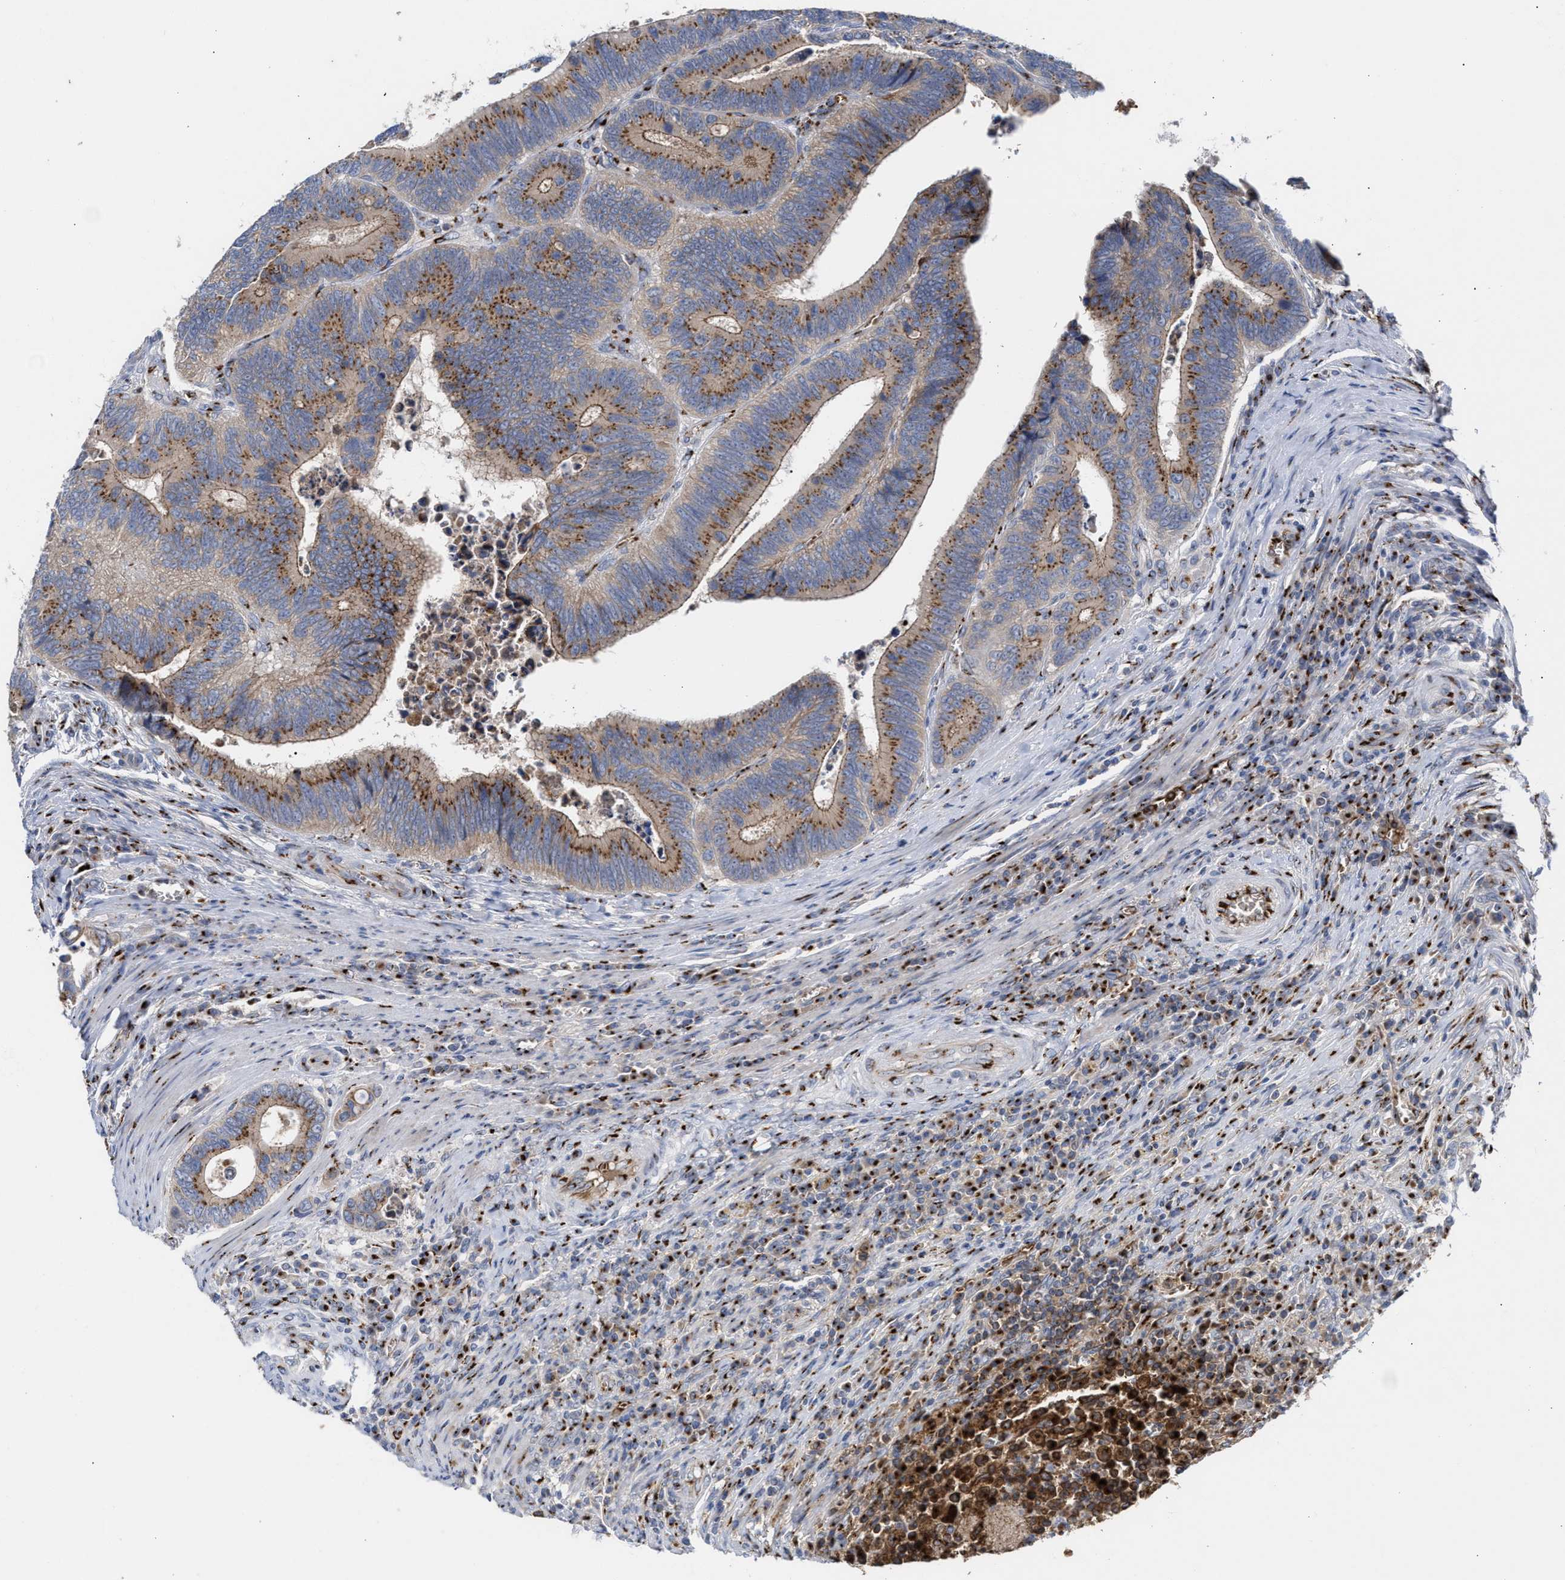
{"staining": {"intensity": "moderate", "quantity": ">75%", "location": "cytoplasmic/membranous"}, "tissue": "colorectal cancer", "cell_type": "Tumor cells", "image_type": "cancer", "snomed": [{"axis": "morphology", "description": "Inflammation, NOS"}, {"axis": "morphology", "description": "Adenocarcinoma, NOS"}, {"axis": "topography", "description": "Colon"}], "caption": "Immunohistochemistry photomicrograph of colorectal adenocarcinoma stained for a protein (brown), which reveals medium levels of moderate cytoplasmic/membranous positivity in about >75% of tumor cells.", "gene": "CCL2", "patient": {"sex": "male", "age": 72}}